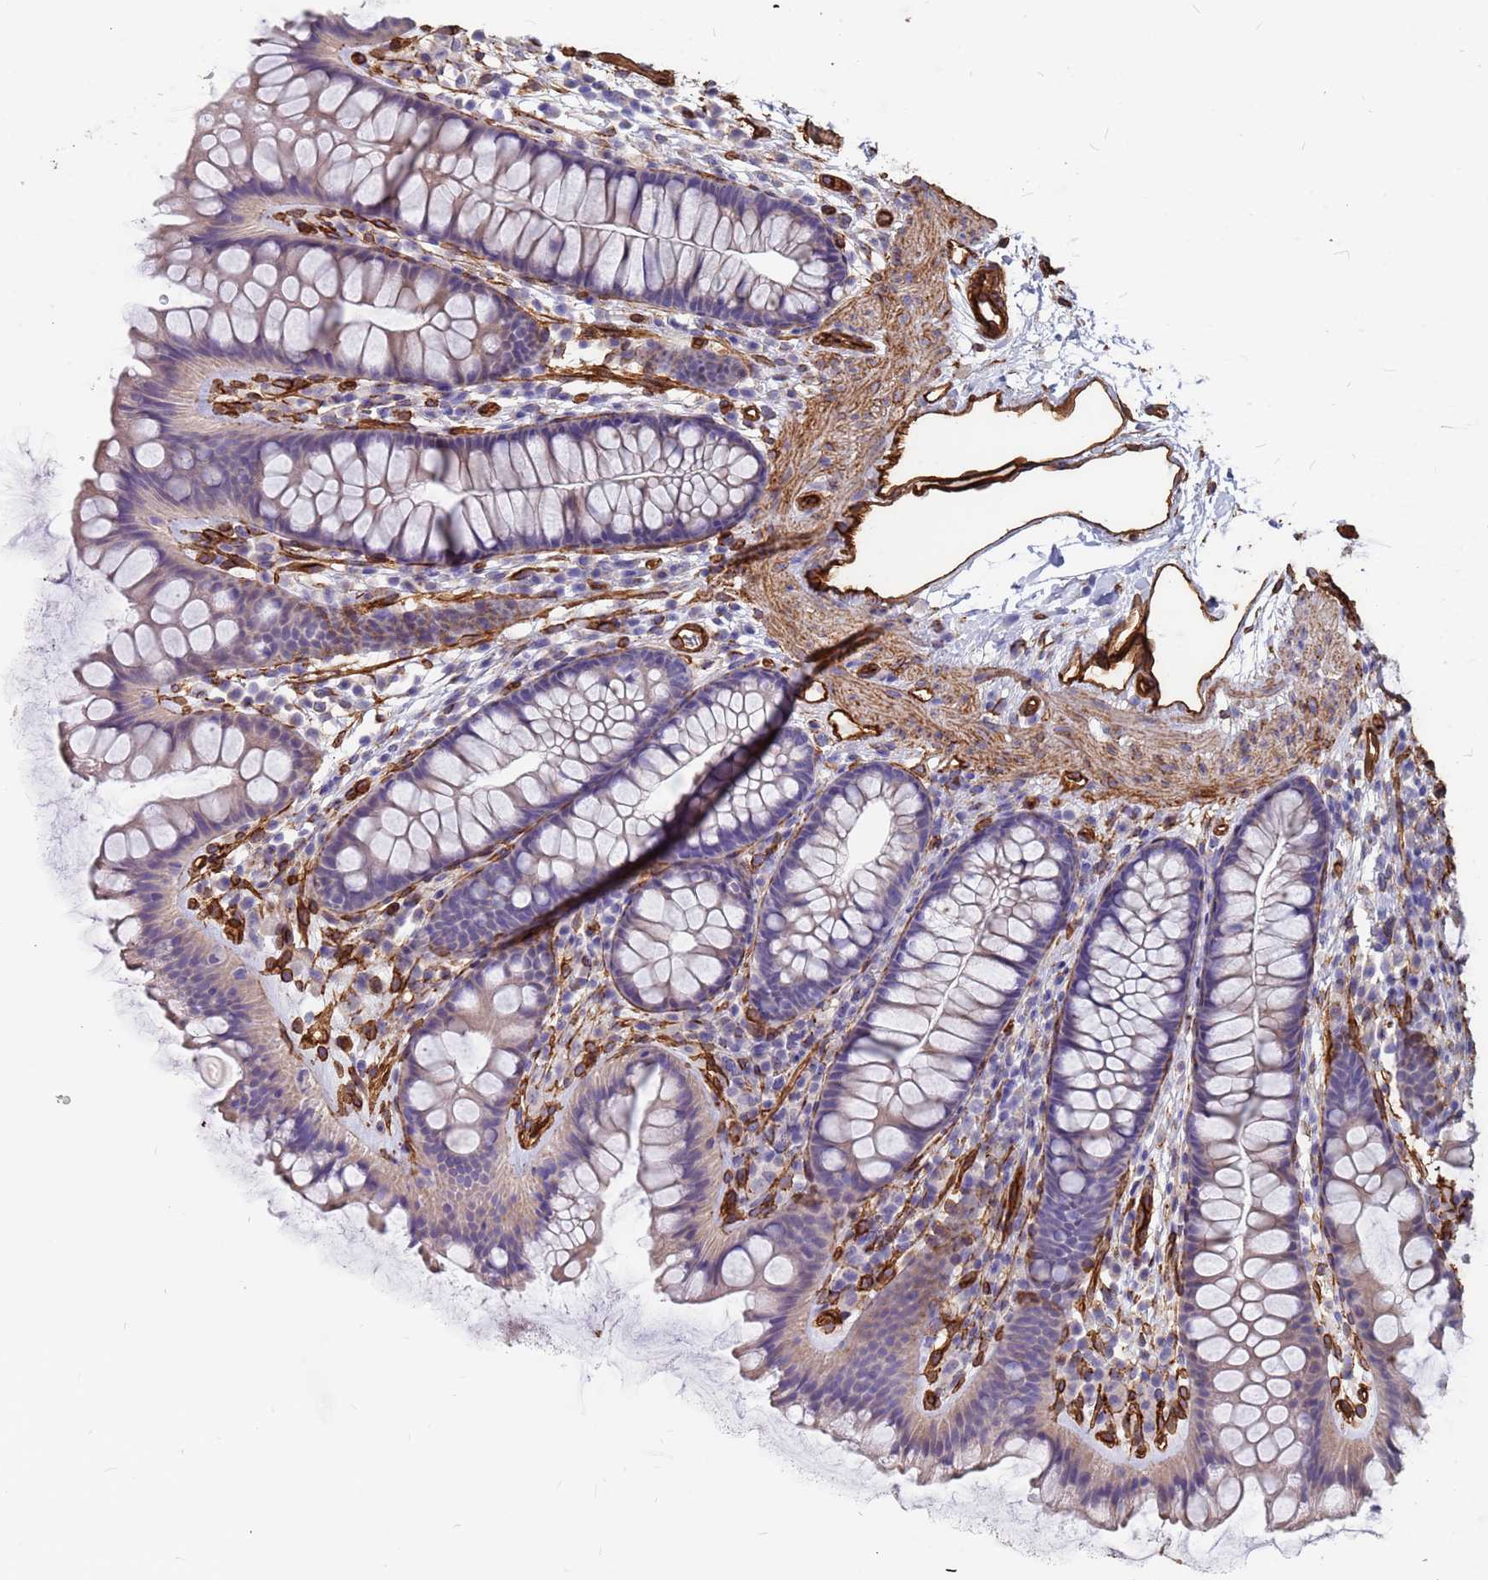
{"staining": {"intensity": "strong", "quantity": ">75%", "location": "cytoplasmic/membranous"}, "tissue": "colon", "cell_type": "Endothelial cells", "image_type": "normal", "snomed": [{"axis": "morphology", "description": "Normal tissue, NOS"}, {"axis": "topography", "description": "Colon"}], "caption": "A high amount of strong cytoplasmic/membranous expression is appreciated in about >75% of endothelial cells in unremarkable colon. The protein is stained brown, and the nuclei are stained in blue (DAB IHC with brightfield microscopy, high magnification).", "gene": "EHD2", "patient": {"sex": "female", "age": 62}}